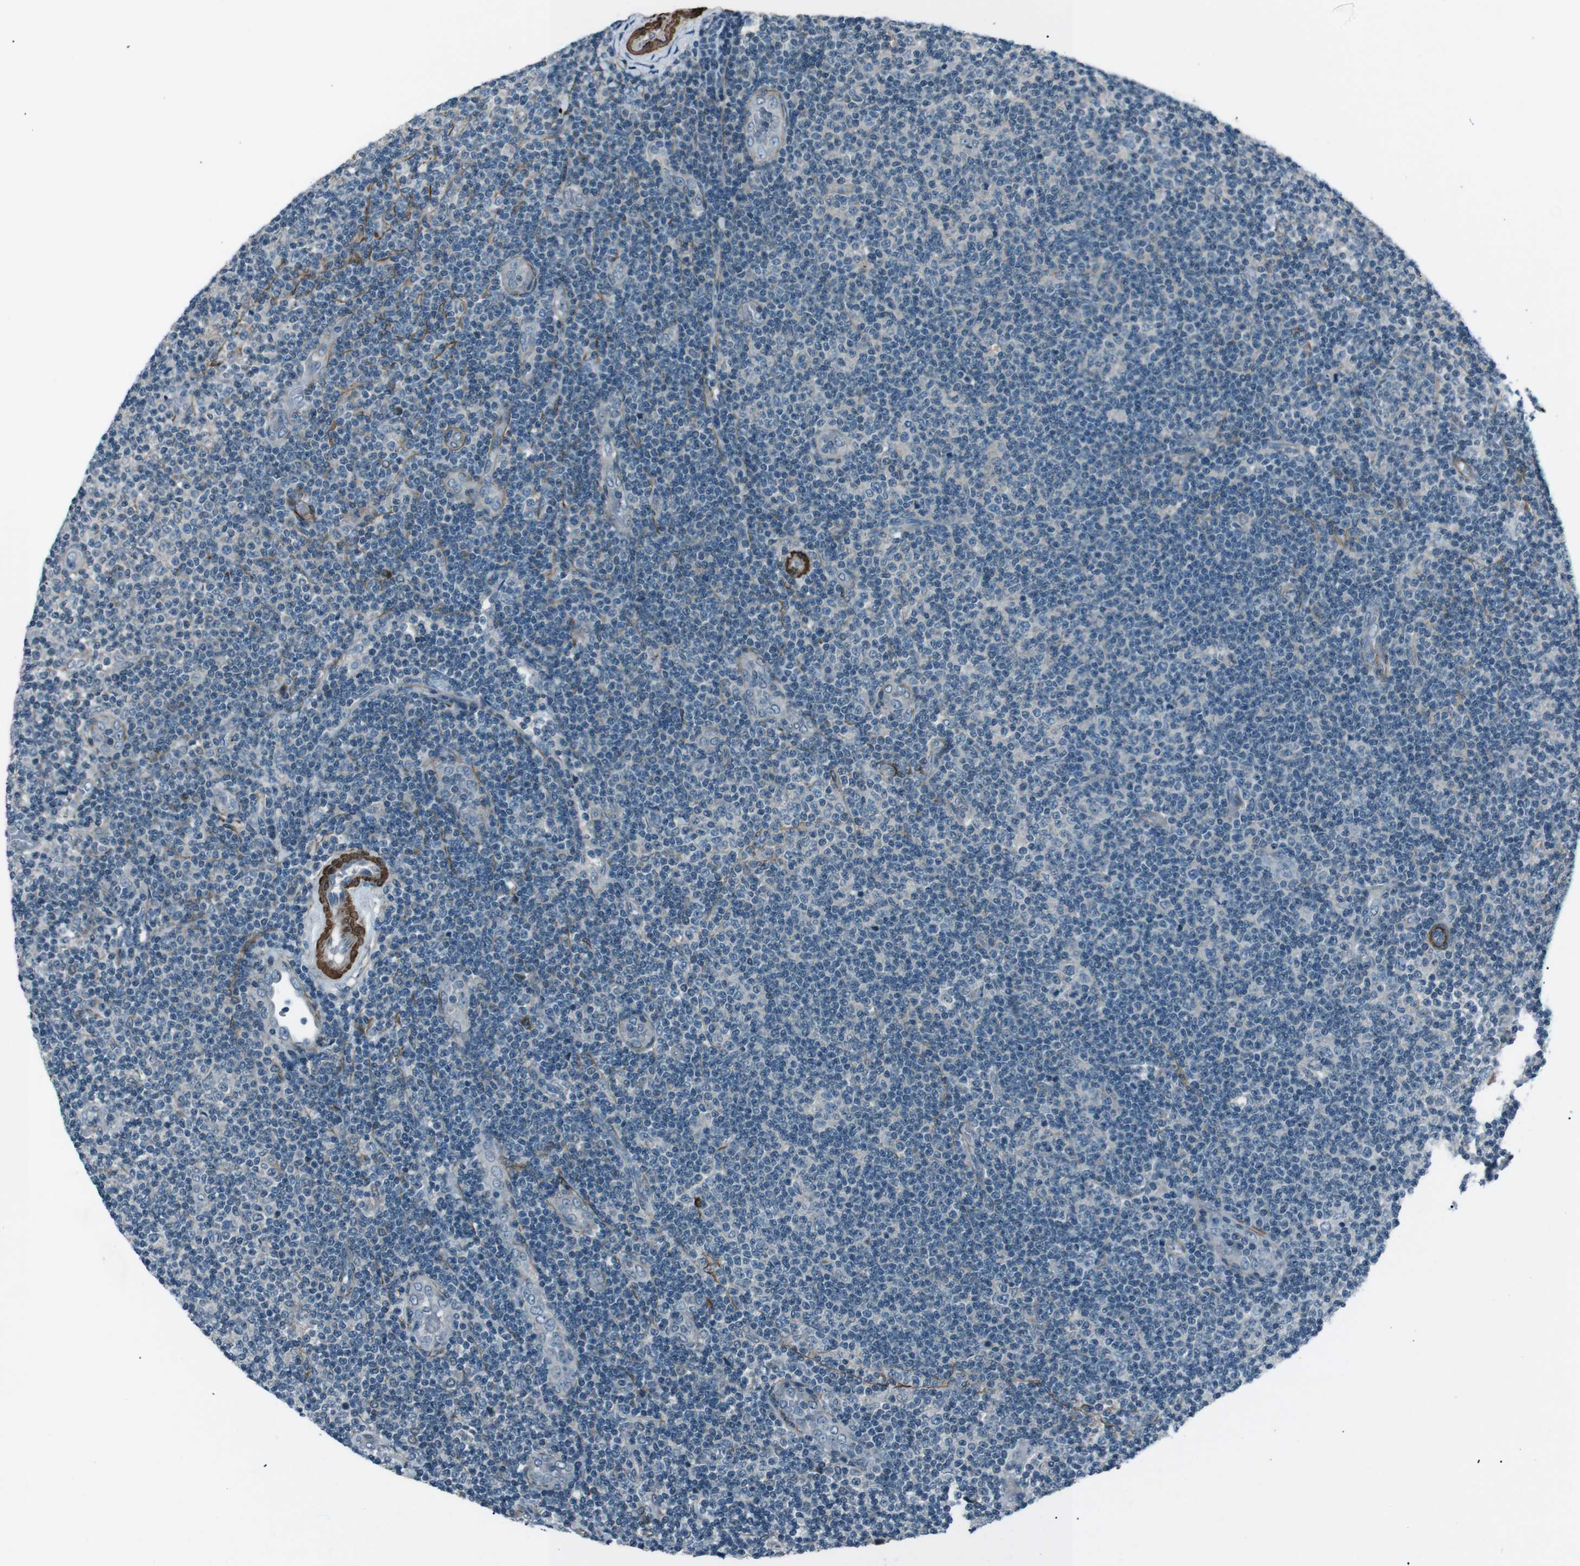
{"staining": {"intensity": "negative", "quantity": "none", "location": "none"}, "tissue": "lymphoma", "cell_type": "Tumor cells", "image_type": "cancer", "snomed": [{"axis": "morphology", "description": "Malignant lymphoma, non-Hodgkin's type, Low grade"}, {"axis": "topography", "description": "Lymph node"}], "caption": "DAB (3,3'-diaminobenzidine) immunohistochemical staining of human malignant lymphoma, non-Hodgkin's type (low-grade) demonstrates no significant positivity in tumor cells.", "gene": "PDLIM5", "patient": {"sex": "male", "age": 83}}